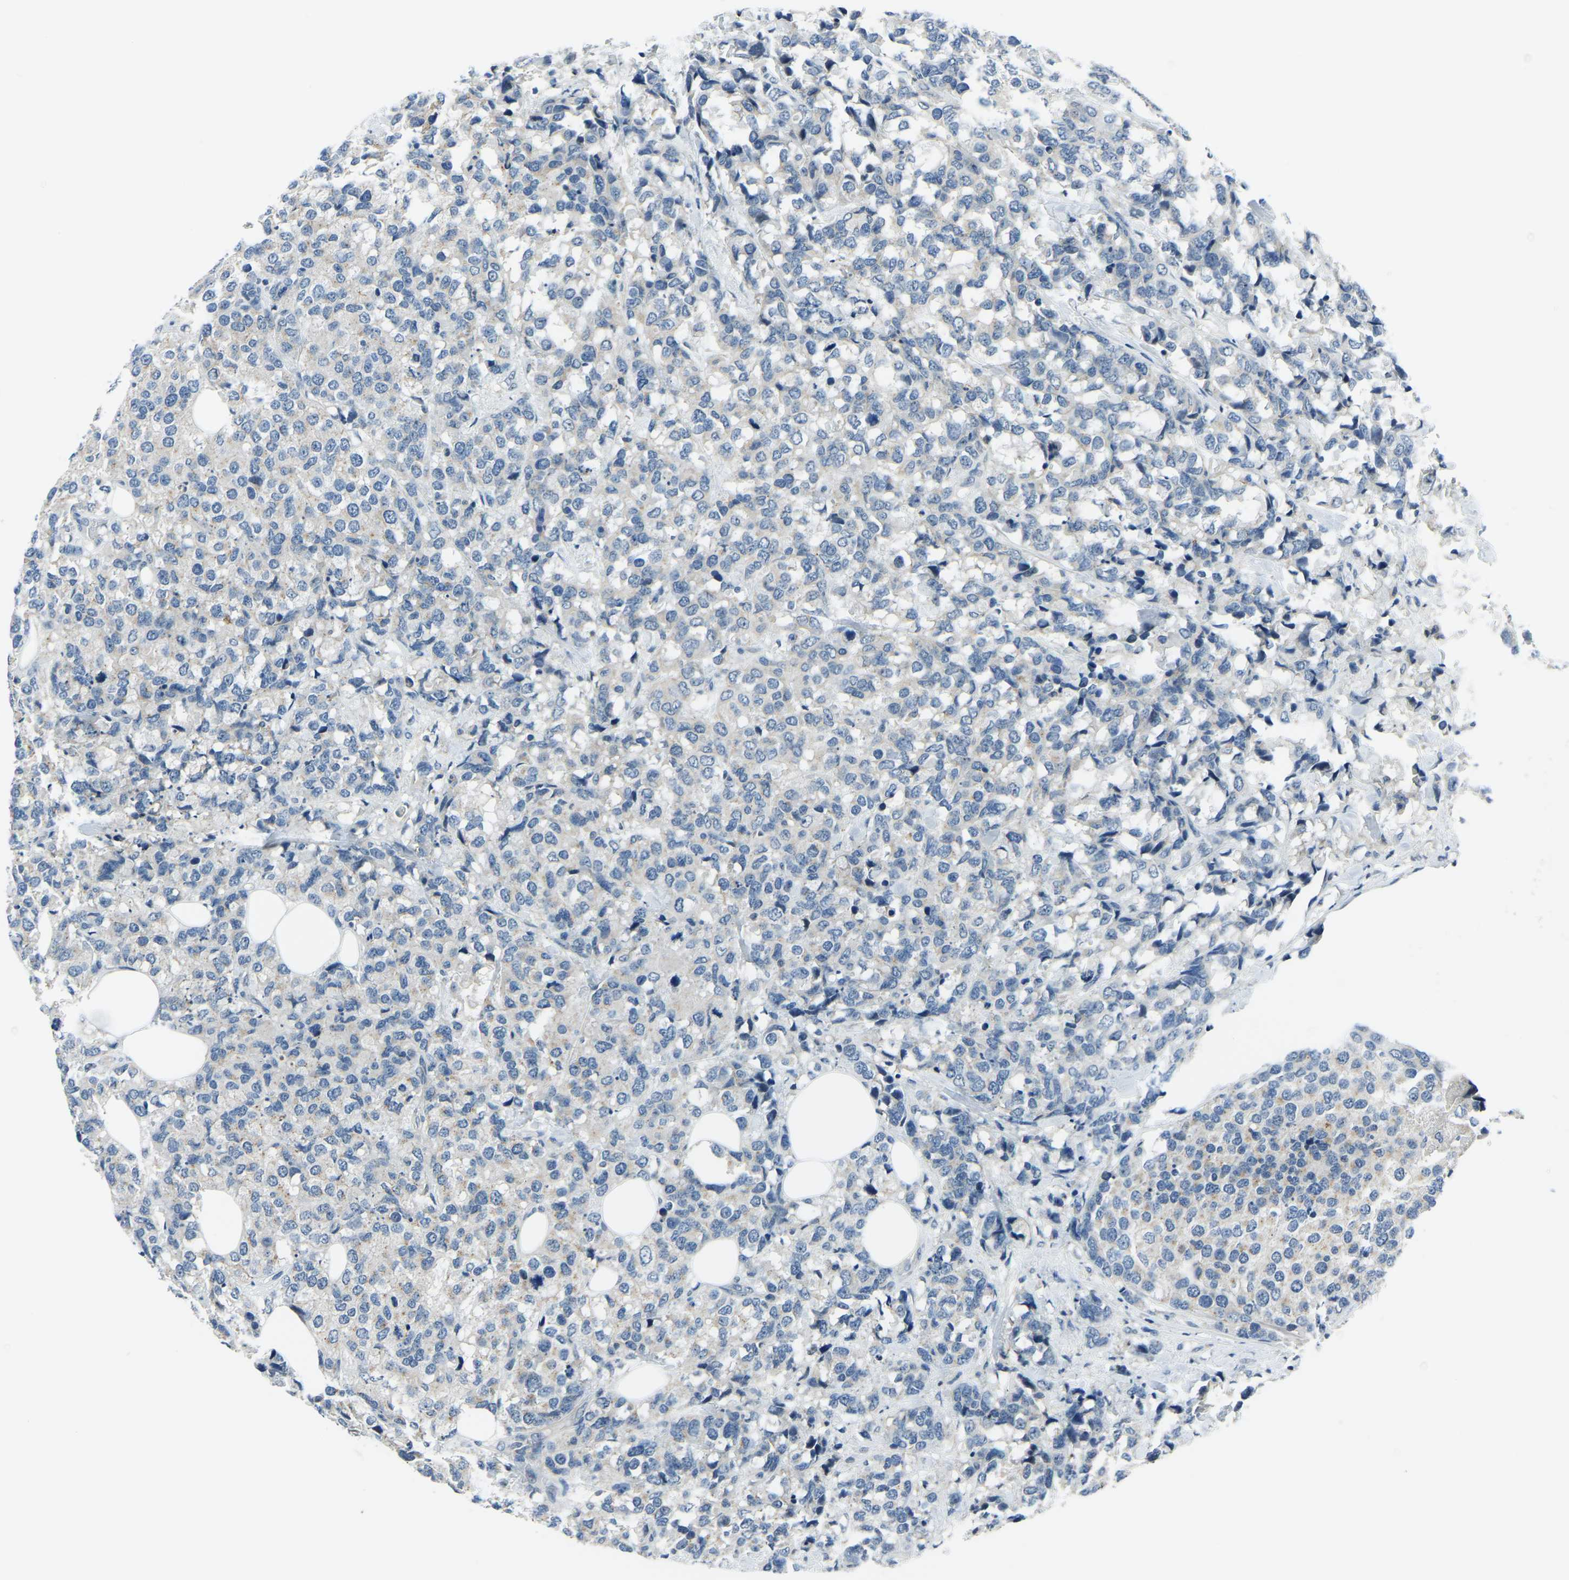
{"staining": {"intensity": "negative", "quantity": "none", "location": "none"}, "tissue": "breast cancer", "cell_type": "Tumor cells", "image_type": "cancer", "snomed": [{"axis": "morphology", "description": "Lobular carcinoma"}, {"axis": "topography", "description": "Breast"}], "caption": "DAB immunohistochemical staining of human lobular carcinoma (breast) demonstrates no significant positivity in tumor cells. (DAB immunohistochemistry (IHC) with hematoxylin counter stain).", "gene": "RRP1", "patient": {"sex": "female", "age": 59}}